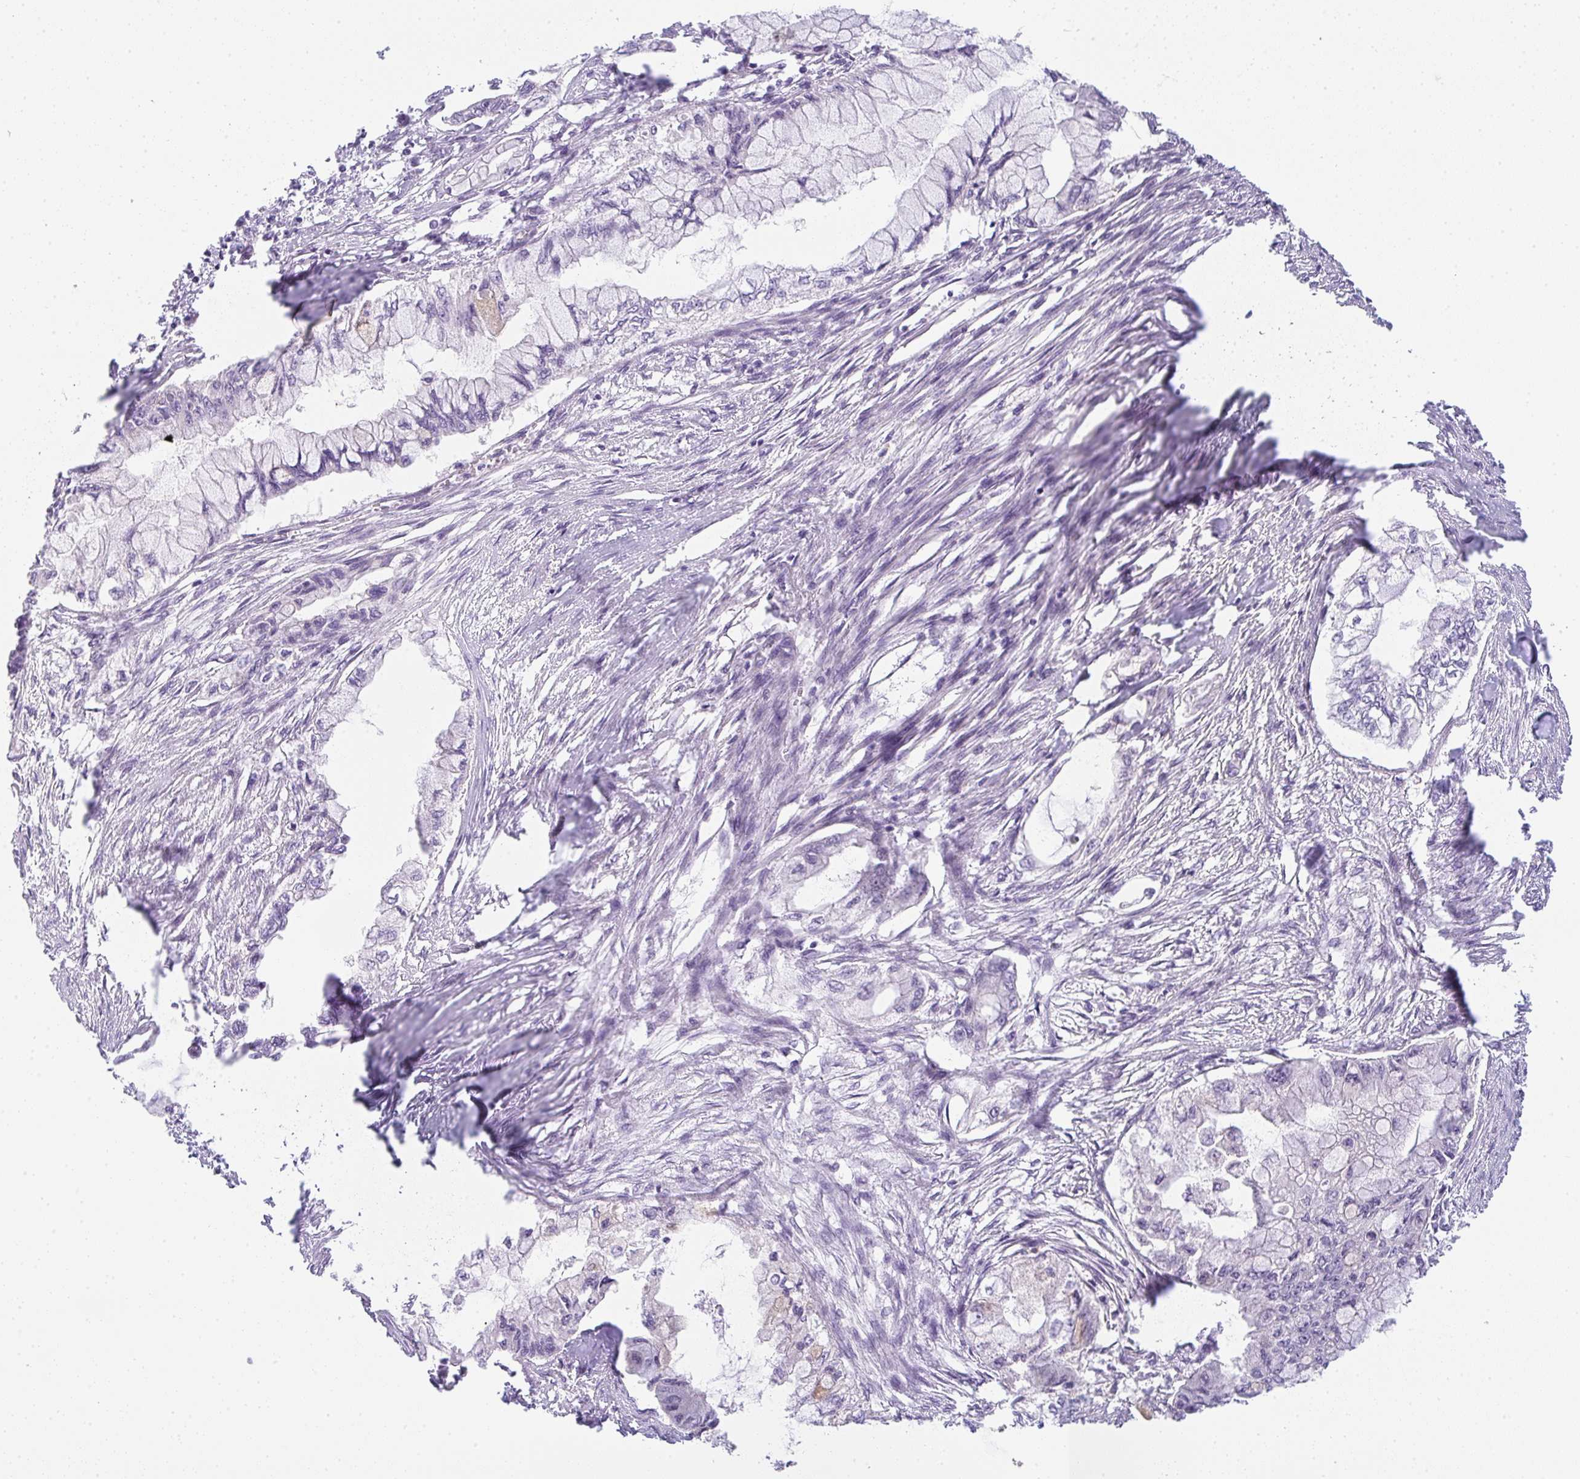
{"staining": {"intensity": "negative", "quantity": "none", "location": "none"}, "tissue": "pancreatic cancer", "cell_type": "Tumor cells", "image_type": "cancer", "snomed": [{"axis": "morphology", "description": "Adenocarcinoma, NOS"}, {"axis": "topography", "description": "Pancreas"}], "caption": "DAB immunohistochemical staining of human adenocarcinoma (pancreatic) demonstrates no significant staining in tumor cells. The staining is performed using DAB (3,3'-diaminobenzidine) brown chromogen with nuclei counter-stained in using hematoxylin.", "gene": "FILIP1", "patient": {"sex": "male", "age": 48}}